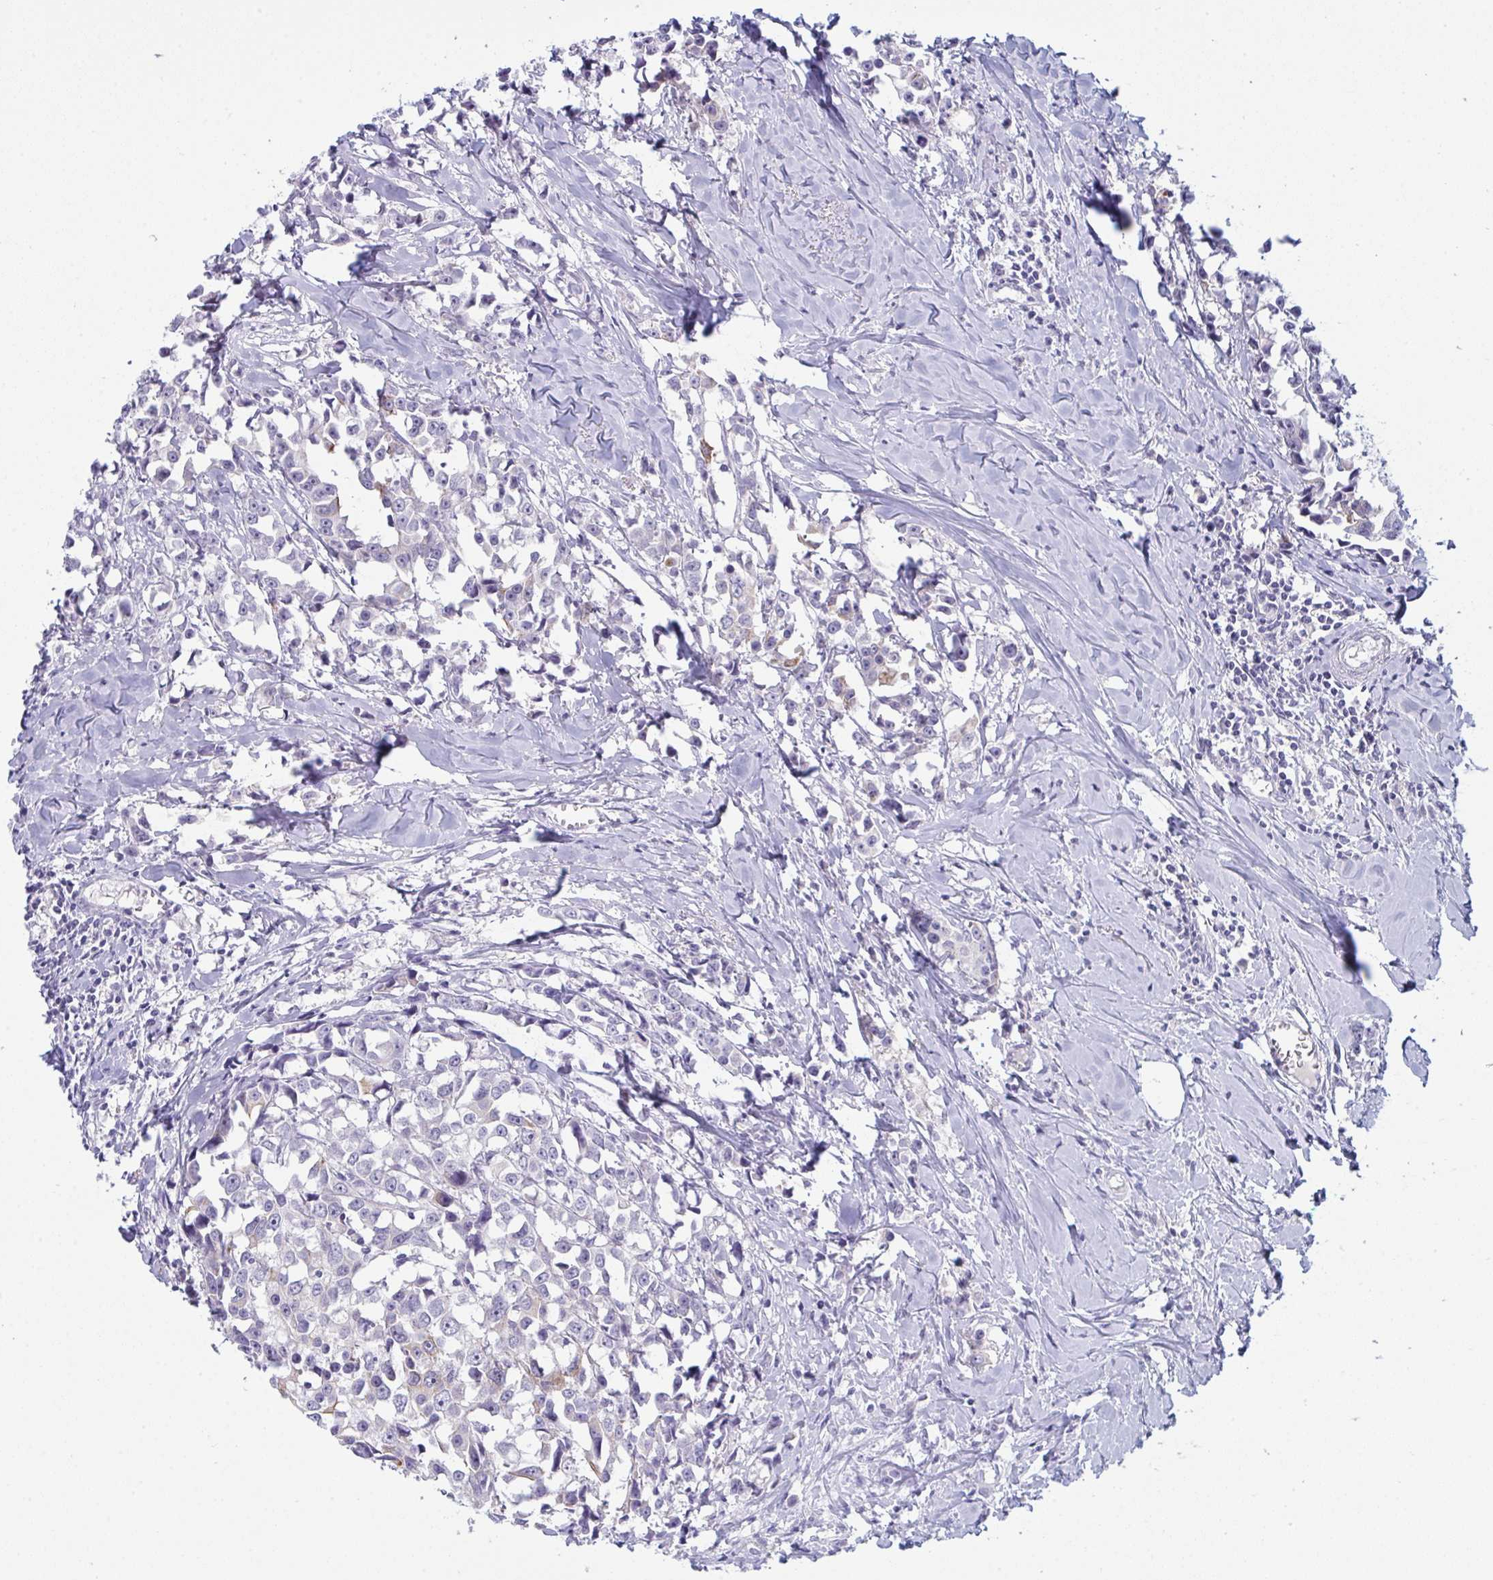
{"staining": {"intensity": "weak", "quantity": "<25%", "location": "cytoplasmic/membranous"}, "tissue": "breast cancer", "cell_type": "Tumor cells", "image_type": "cancer", "snomed": [{"axis": "morphology", "description": "Duct carcinoma"}, {"axis": "topography", "description": "Breast"}], "caption": "Tumor cells are negative for brown protein staining in intraductal carcinoma (breast).", "gene": "TENT5D", "patient": {"sex": "female", "age": 80}}